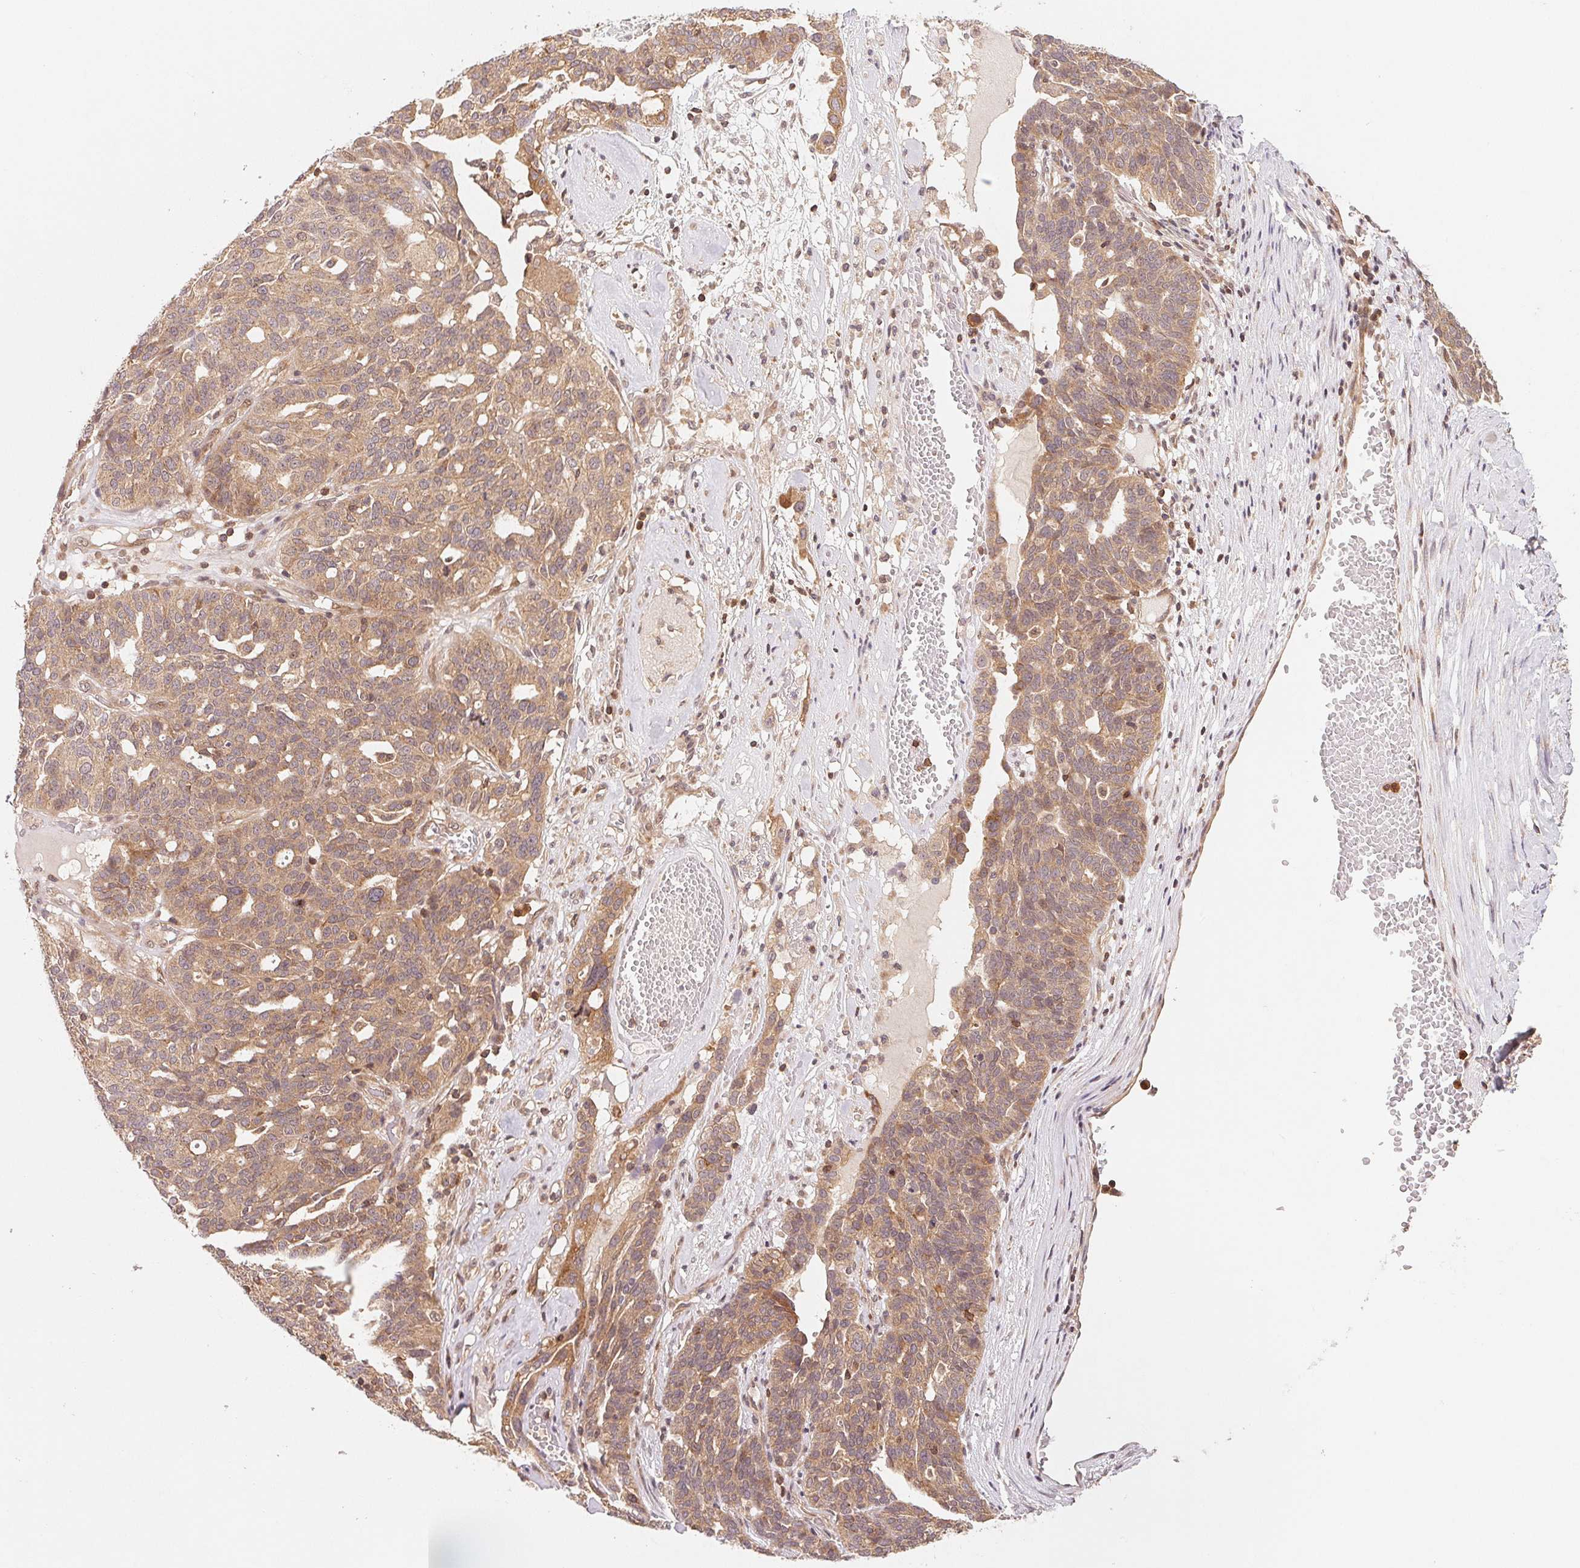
{"staining": {"intensity": "weak", "quantity": ">75%", "location": "cytoplasmic/membranous"}, "tissue": "ovarian cancer", "cell_type": "Tumor cells", "image_type": "cancer", "snomed": [{"axis": "morphology", "description": "Cystadenocarcinoma, serous, NOS"}, {"axis": "topography", "description": "Ovary"}], "caption": "Immunohistochemistry (IHC) micrograph of serous cystadenocarcinoma (ovarian) stained for a protein (brown), which displays low levels of weak cytoplasmic/membranous expression in about >75% of tumor cells.", "gene": "CCDC102B", "patient": {"sex": "female", "age": 59}}